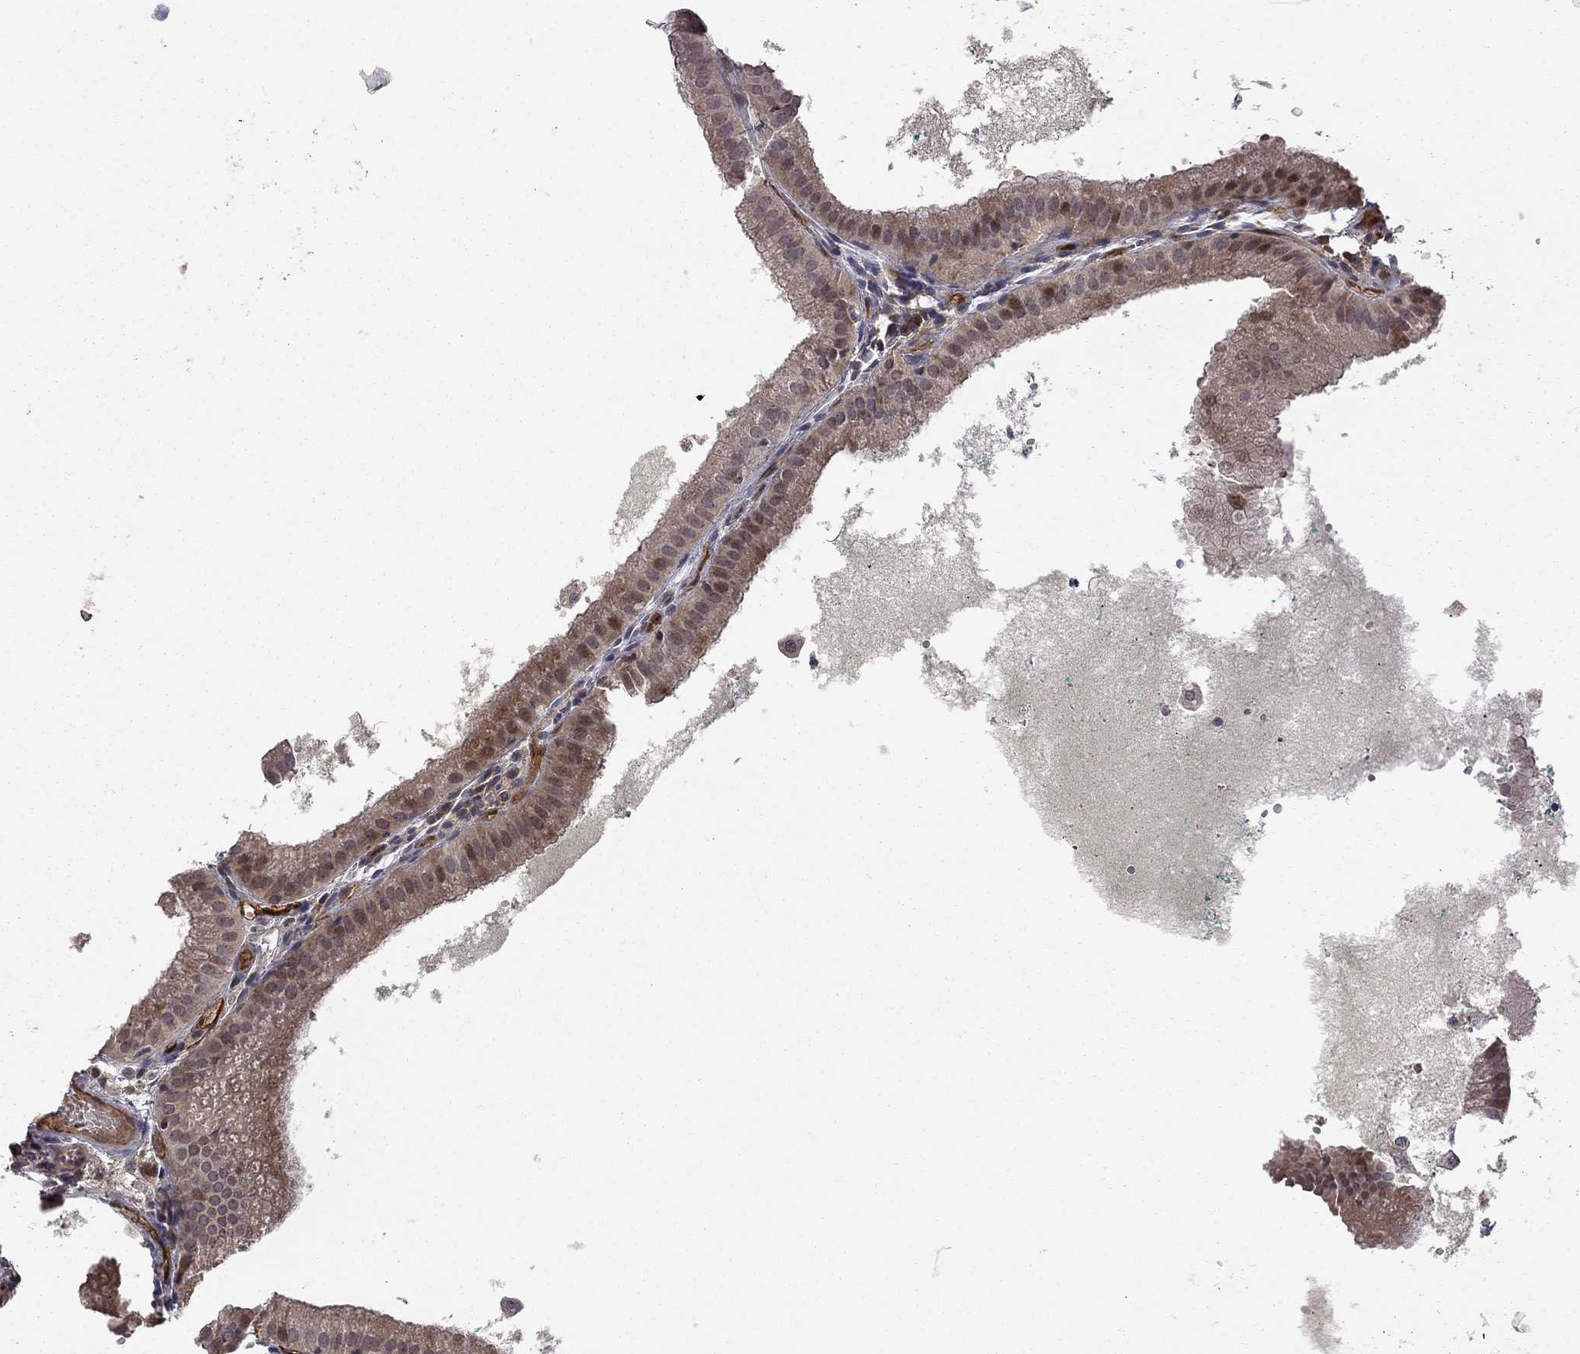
{"staining": {"intensity": "moderate", "quantity": ">75%", "location": "cytoplasmic/membranous"}, "tissue": "gallbladder", "cell_type": "Glandular cells", "image_type": "normal", "snomed": [{"axis": "morphology", "description": "Normal tissue, NOS"}, {"axis": "topography", "description": "Gallbladder"}], "caption": "IHC (DAB) staining of normal human gallbladder exhibits moderate cytoplasmic/membranous protein positivity in about >75% of glandular cells.", "gene": "EXOC3L2", "patient": {"sex": "male", "age": 67}}